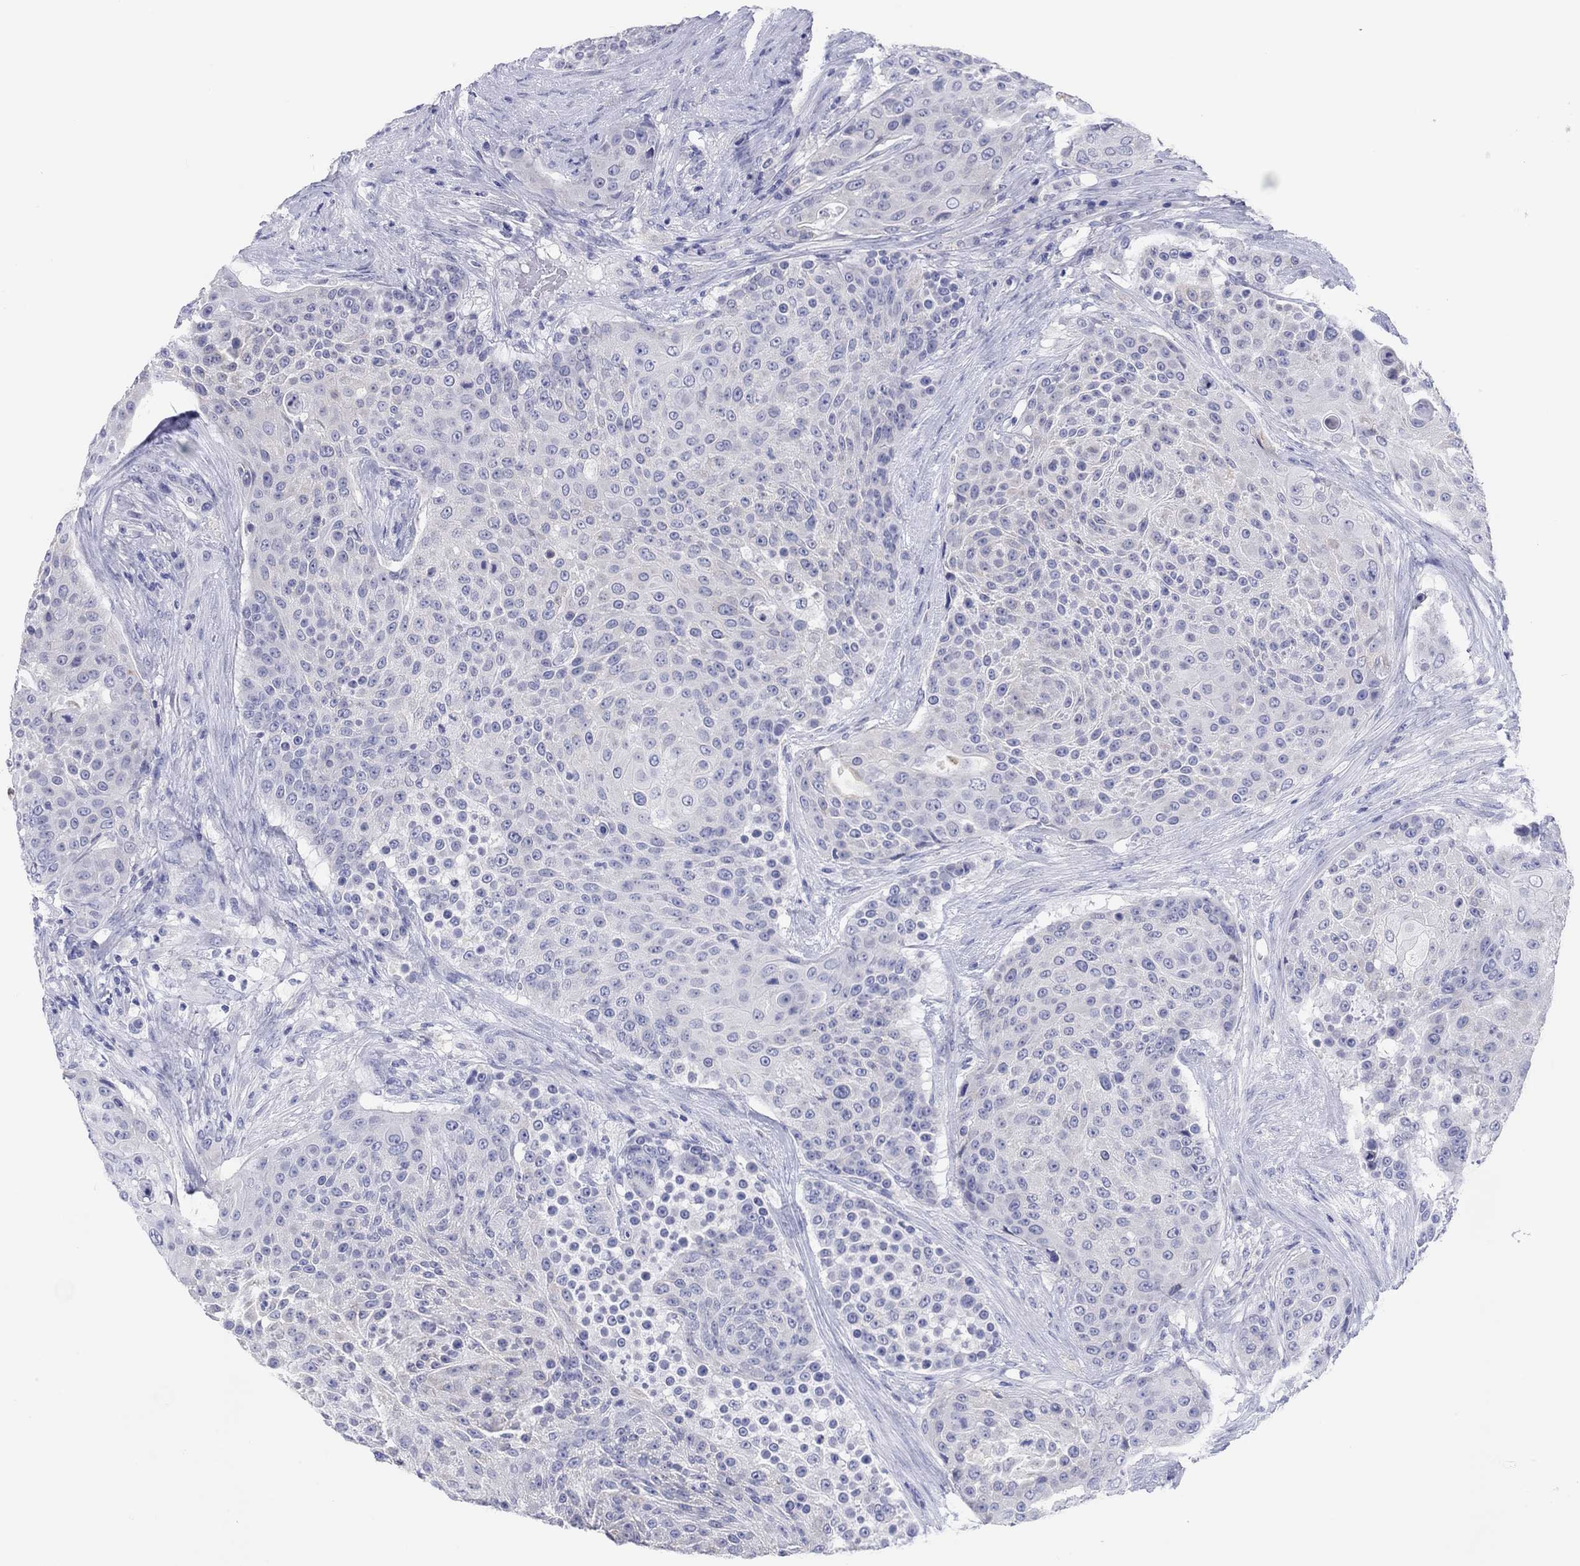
{"staining": {"intensity": "negative", "quantity": "none", "location": "none"}, "tissue": "urothelial cancer", "cell_type": "Tumor cells", "image_type": "cancer", "snomed": [{"axis": "morphology", "description": "Urothelial carcinoma, High grade"}, {"axis": "topography", "description": "Urinary bladder"}], "caption": "DAB (3,3'-diaminobenzidine) immunohistochemical staining of urothelial carcinoma (high-grade) displays no significant positivity in tumor cells.", "gene": "ERICH3", "patient": {"sex": "female", "age": 63}}